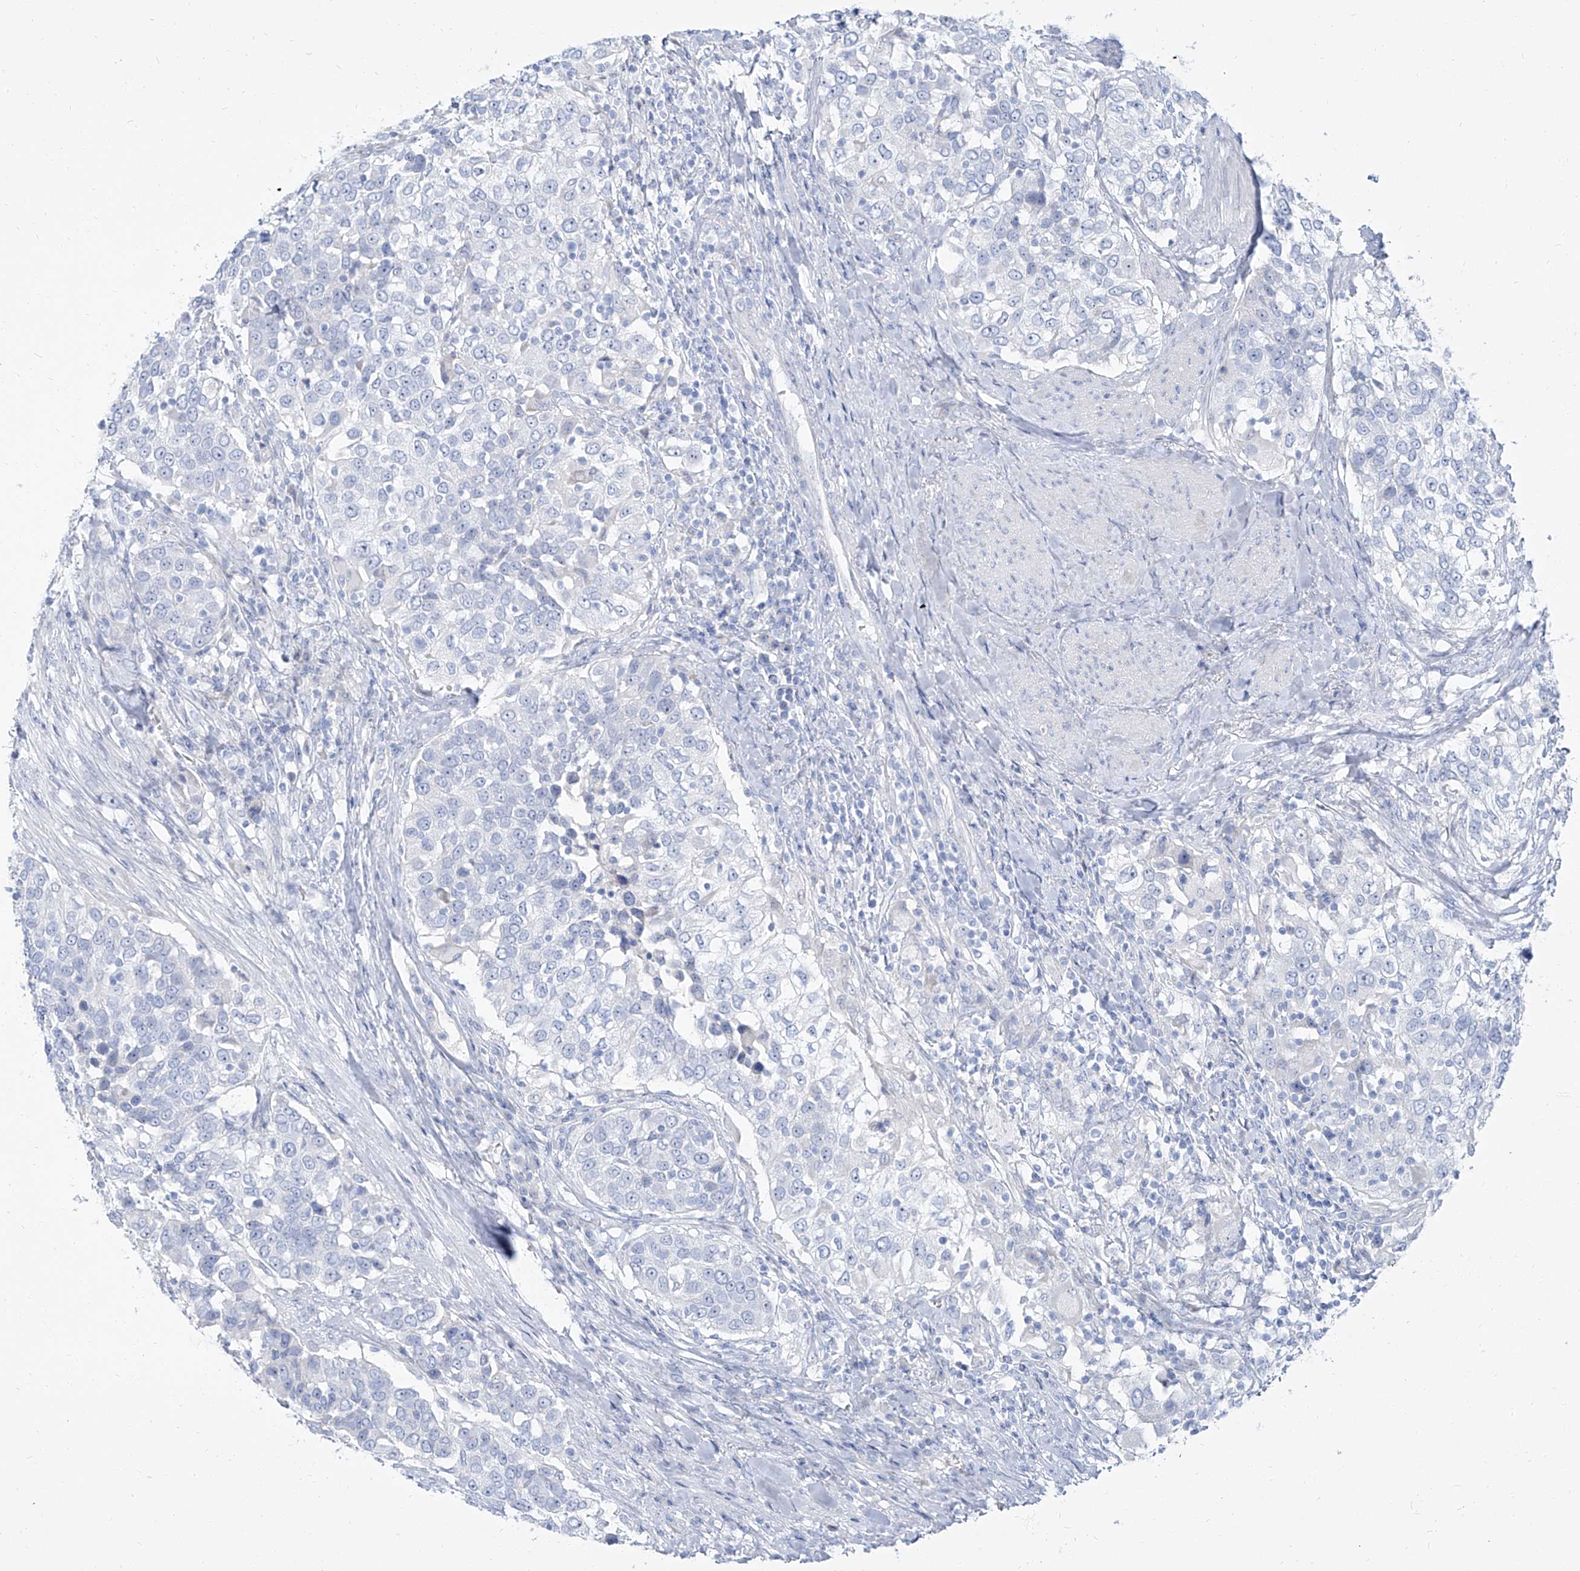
{"staining": {"intensity": "negative", "quantity": "none", "location": "none"}, "tissue": "urothelial cancer", "cell_type": "Tumor cells", "image_type": "cancer", "snomed": [{"axis": "morphology", "description": "Urothelial carcinoma, High grade"}, {"axis": "topography", "description": "Urinary bladder"}], "caption": "Protein analysis of urothelial cancer exhibits no significant staining in tumor cells.", "gene": "TXLNB", "patient": {"sex": "female", "age": 80}}